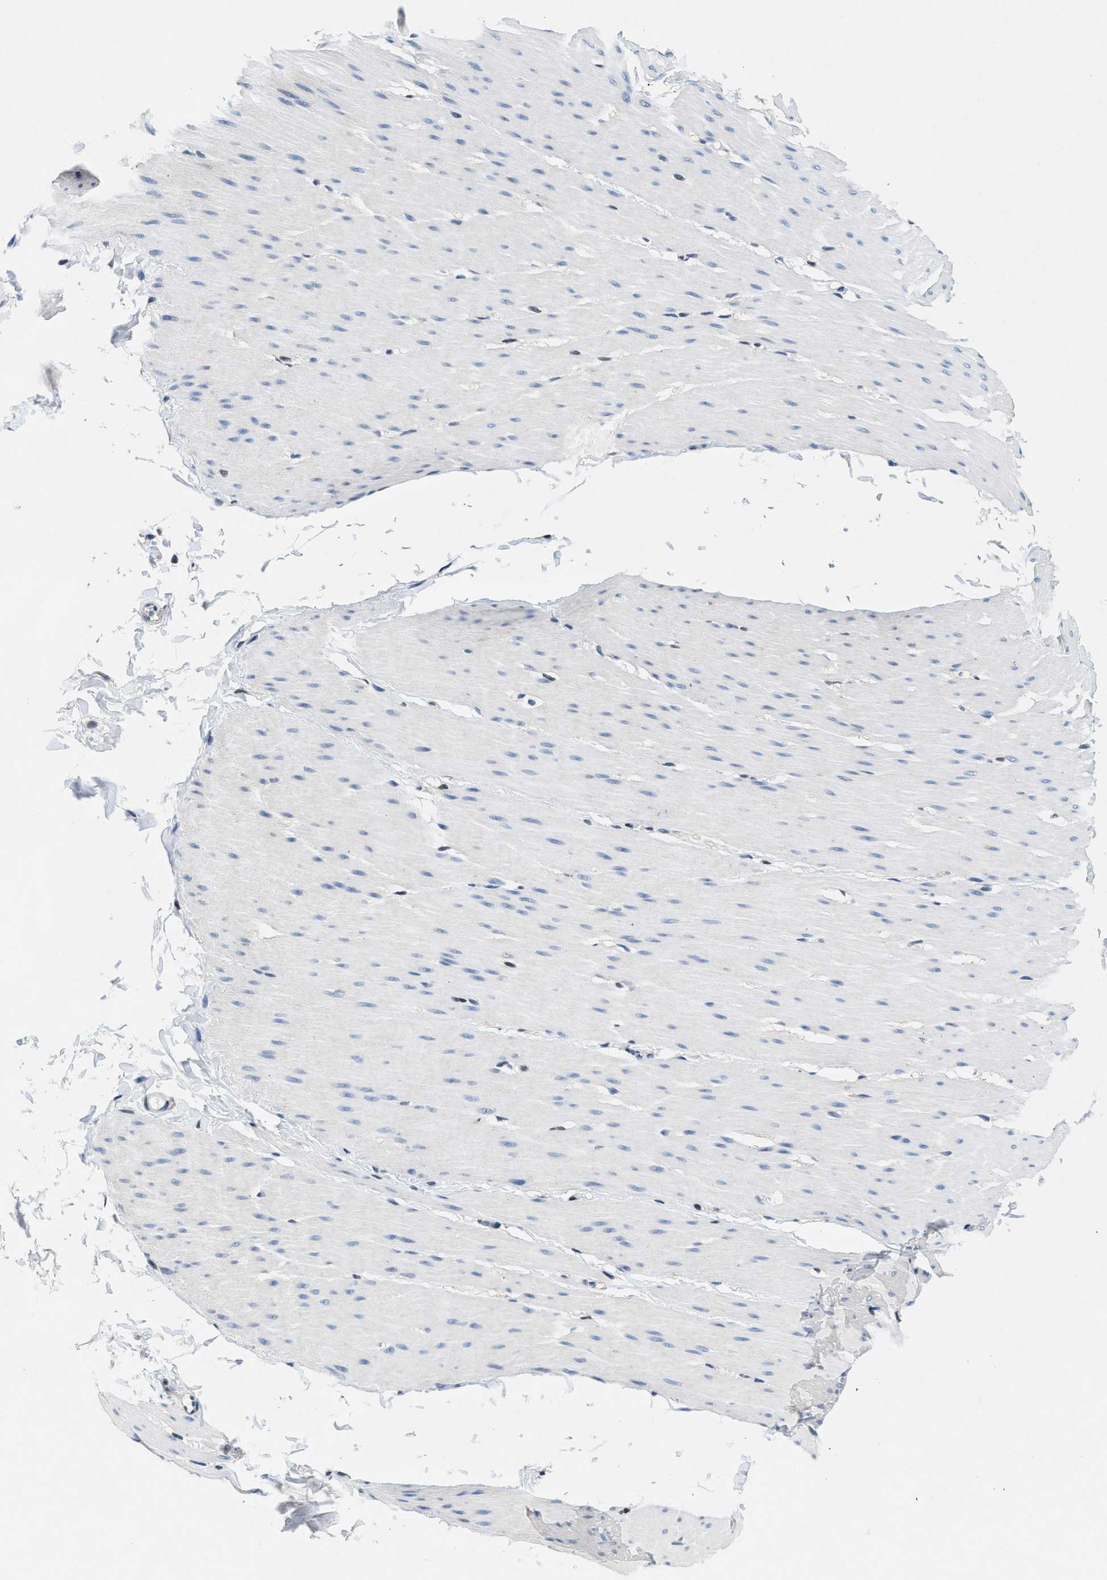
{"staining": {"intensity": "negative", "quantity": "none", "location": "none"}, "tissue": "smooth muscle", "cell_type": "Smooth muscle cells", "image_type": "normal", "snomed": [{"axis": "morphology", "description": "Normal tissue, NOS"}, {"axis": "topography", "description": "Smooth muscle"}, {"axis": "topography", "description": "Colon"}], "caption": "Immunohistochemistry (IHC) image of normal smooth muscle: smooth muscle stained with DAB (3,3'-diaminobenzidine) demonstrates no significant protein expression in smooth muscle cells.", "gene": "COPS2", "patient": {"sex": "male", "age": 67}}